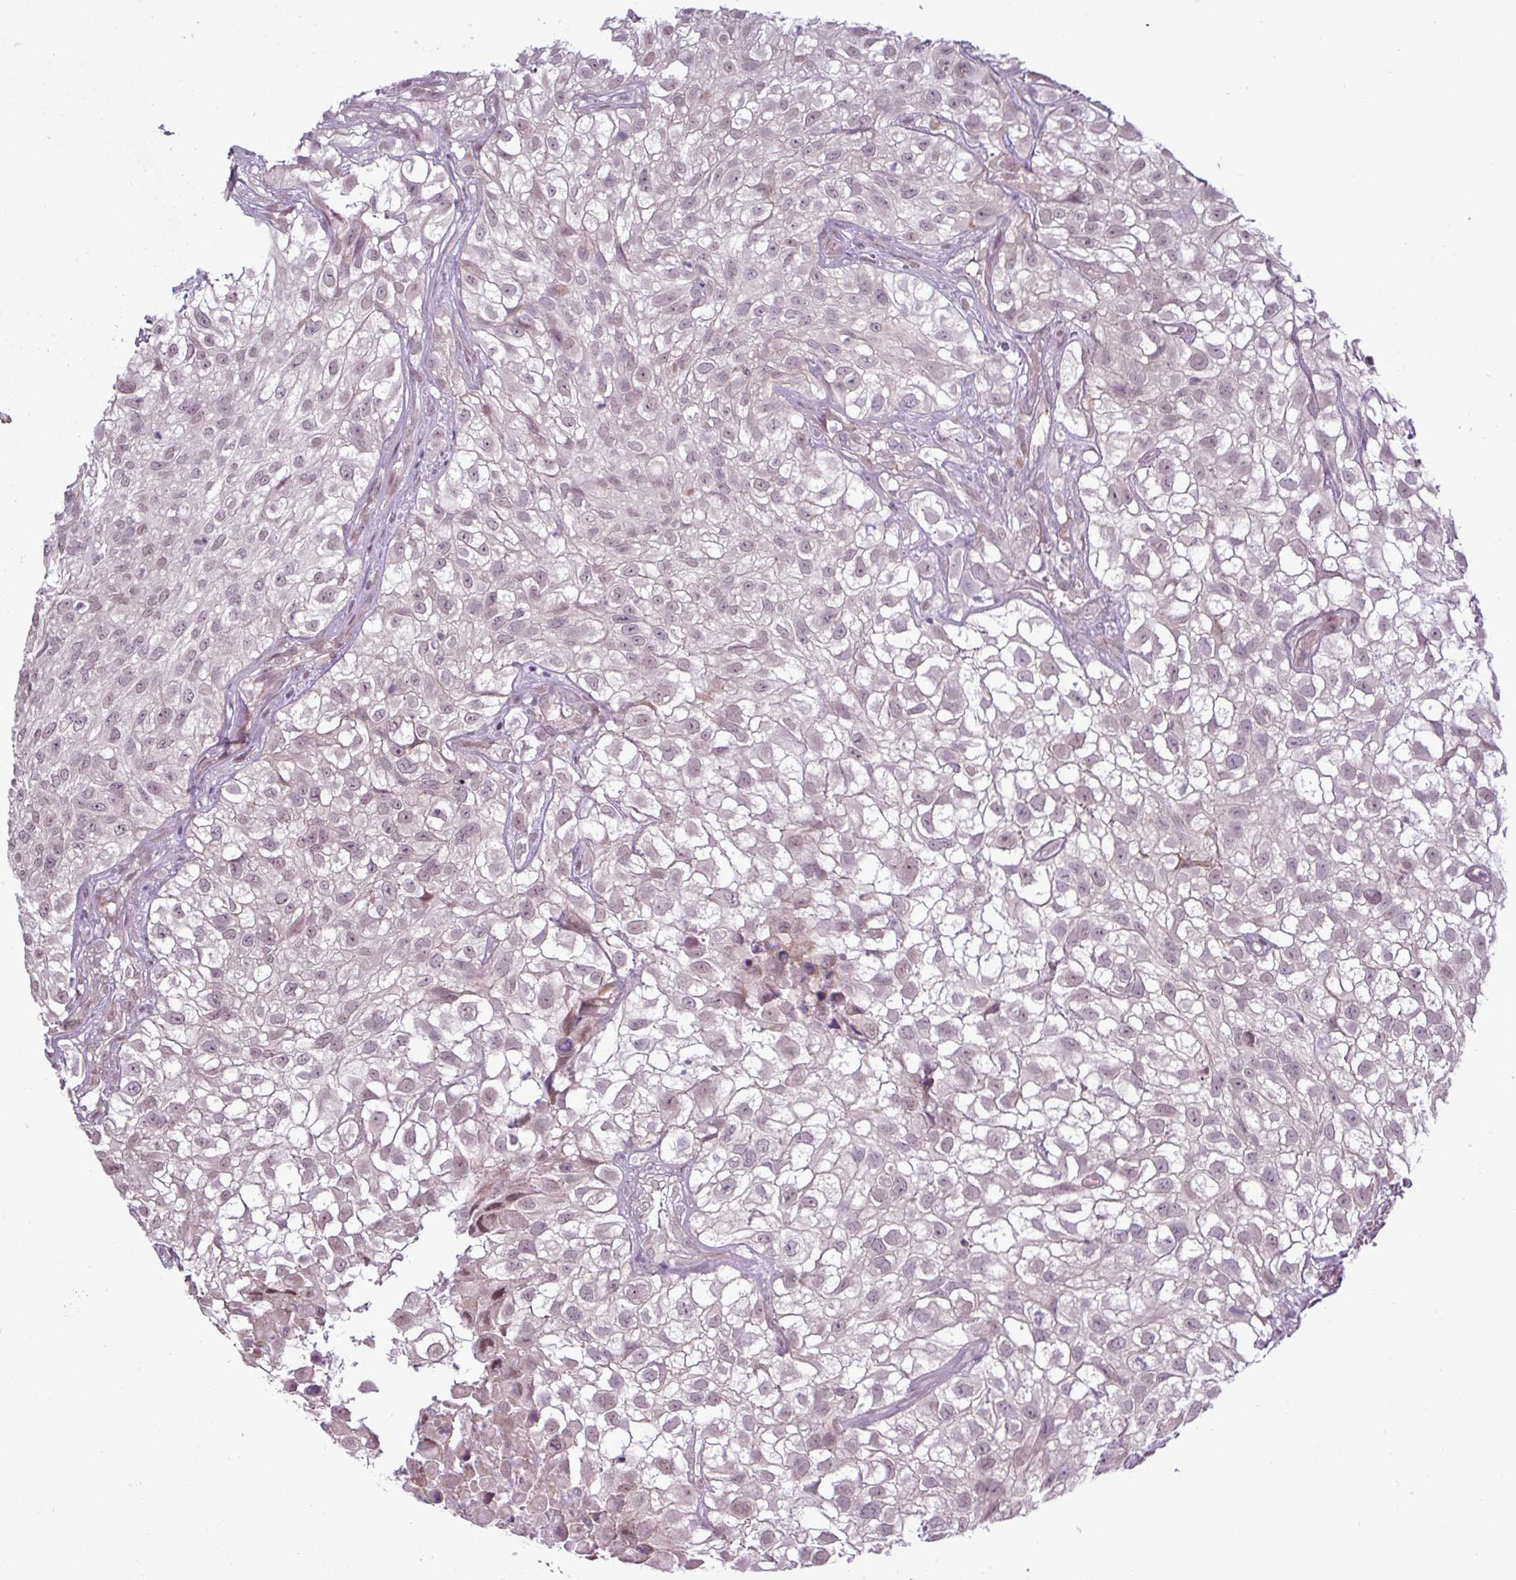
{"staining": {"intensity": "weak", "quantity": "<25%", "location": "cytoplasmic/membranous,nuclear"}, "tissue": "urothelial cancer", "cell_type": "Tumor cells", "image_type": "cancer", "snomed": [{"axis": "morphology", "description": "Urothelial carcinoma, High grade"}, {"axis": "topography", "description": "Urinary bladder"}], "caption": "Immunohistochemical staining of human urothelial cancer shows no significant expression in tumor cells. (Brightfield microscopy of DAB (3,3'-diaminobenzidine) IHC at high magnification).", "gene": "GPT2", "patient": {"sex": "male", "age": 56}}